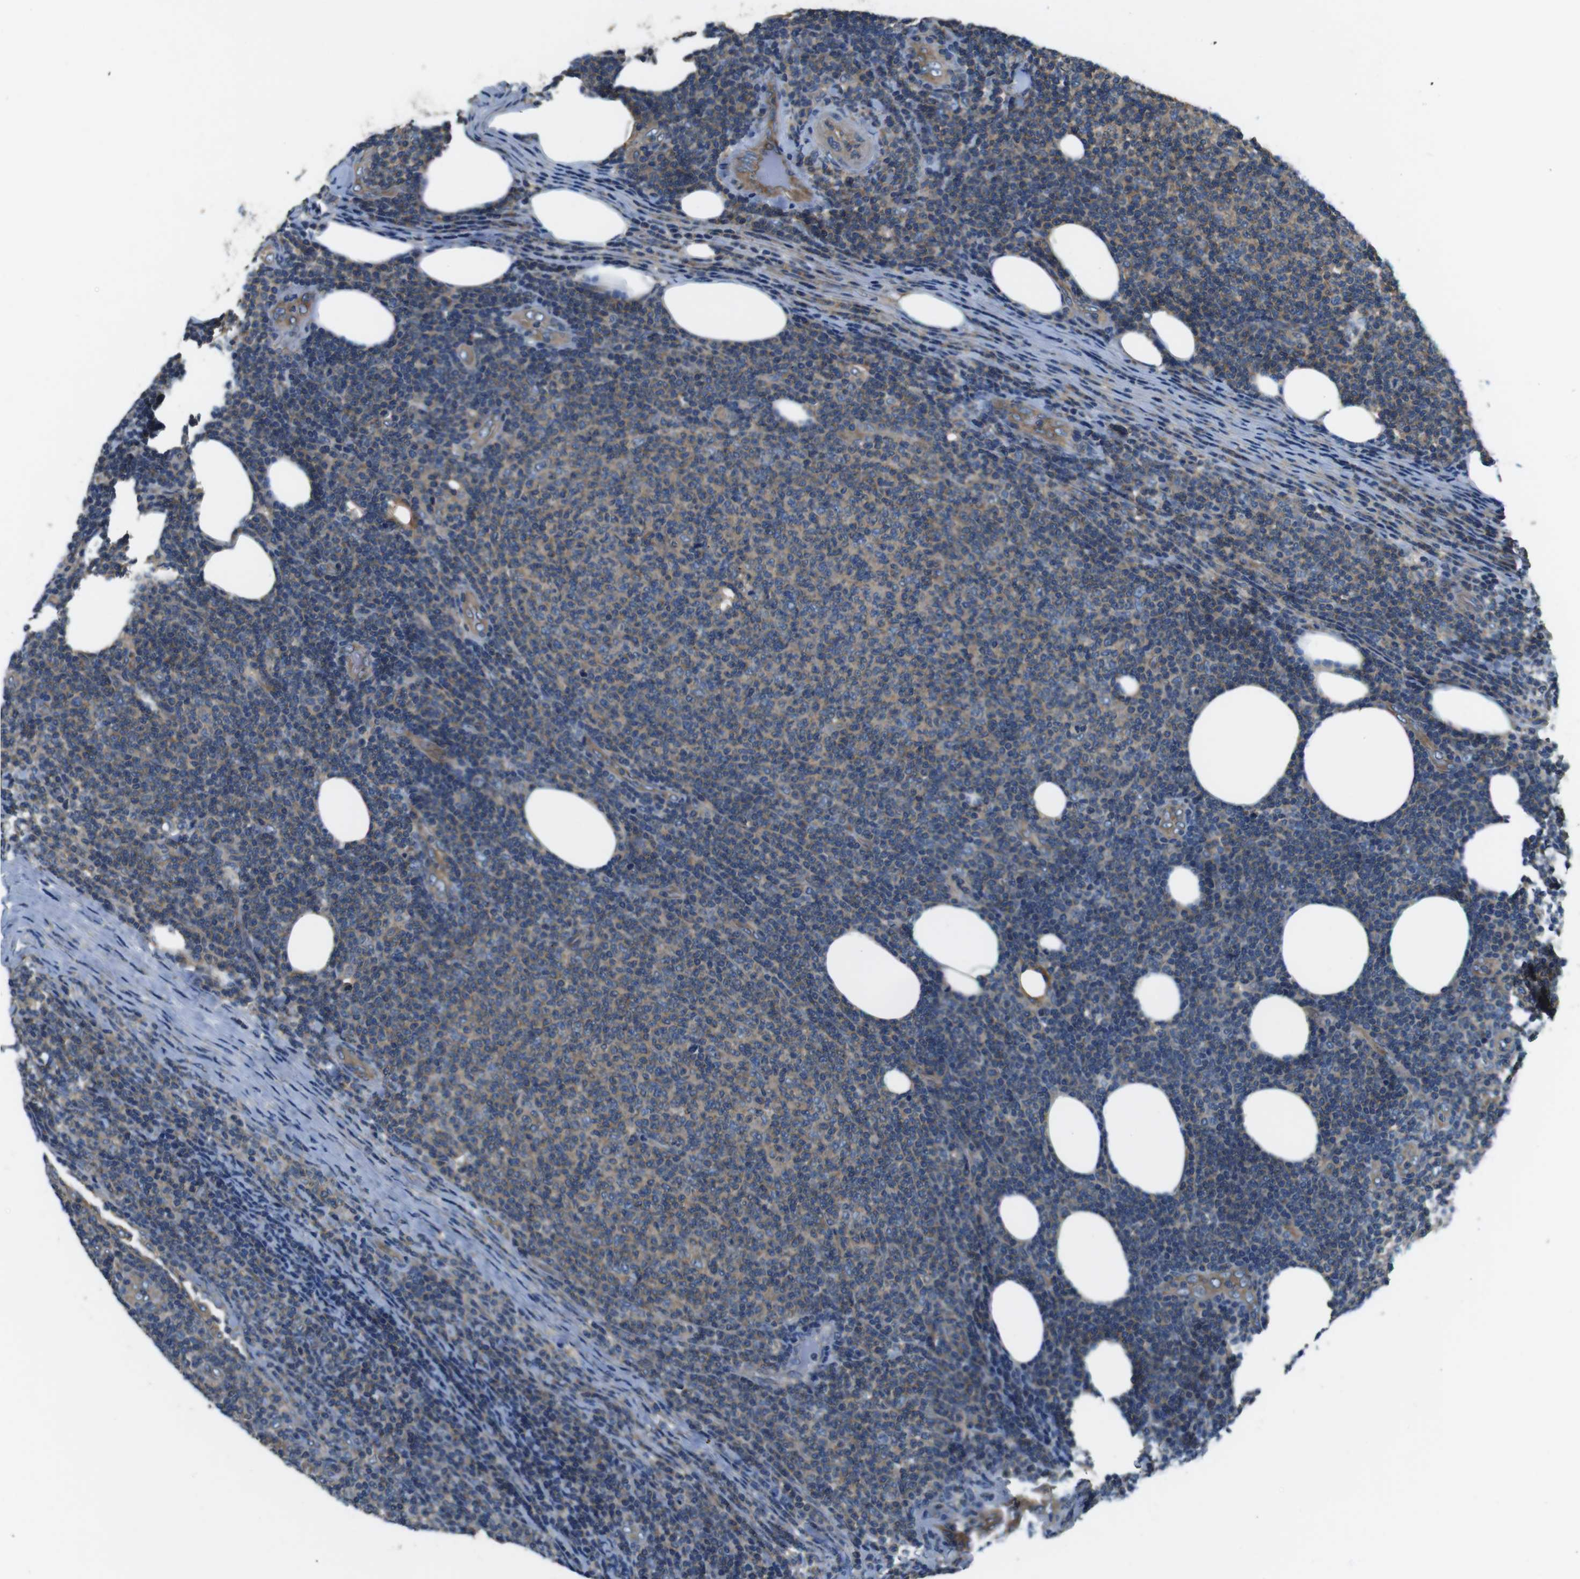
{"staining": {"intensity": "weak", "quantity": ">75%", "location": "cytoplasmic/membranous"}, "tissue": "lymphoma", "cell_type": "Tumor cells", "image_type": "cancer", "snomed": [{"axis": "morphology", "description": "Malignant lymphoma, non-Hodgkin's type, Low grade"}, {"axis": "topography", "description": "Lymph node"}], "caption": "Immunohistochemistry (DAB) staining of low-grade malignant lymphoma, non-Hodgkin's type exhibits weak cytoplasmic/membranous protein staining in about >75% of tumor cells.", "gene": "DENND4C", "patient": {"sex": "male", "age": 66}}